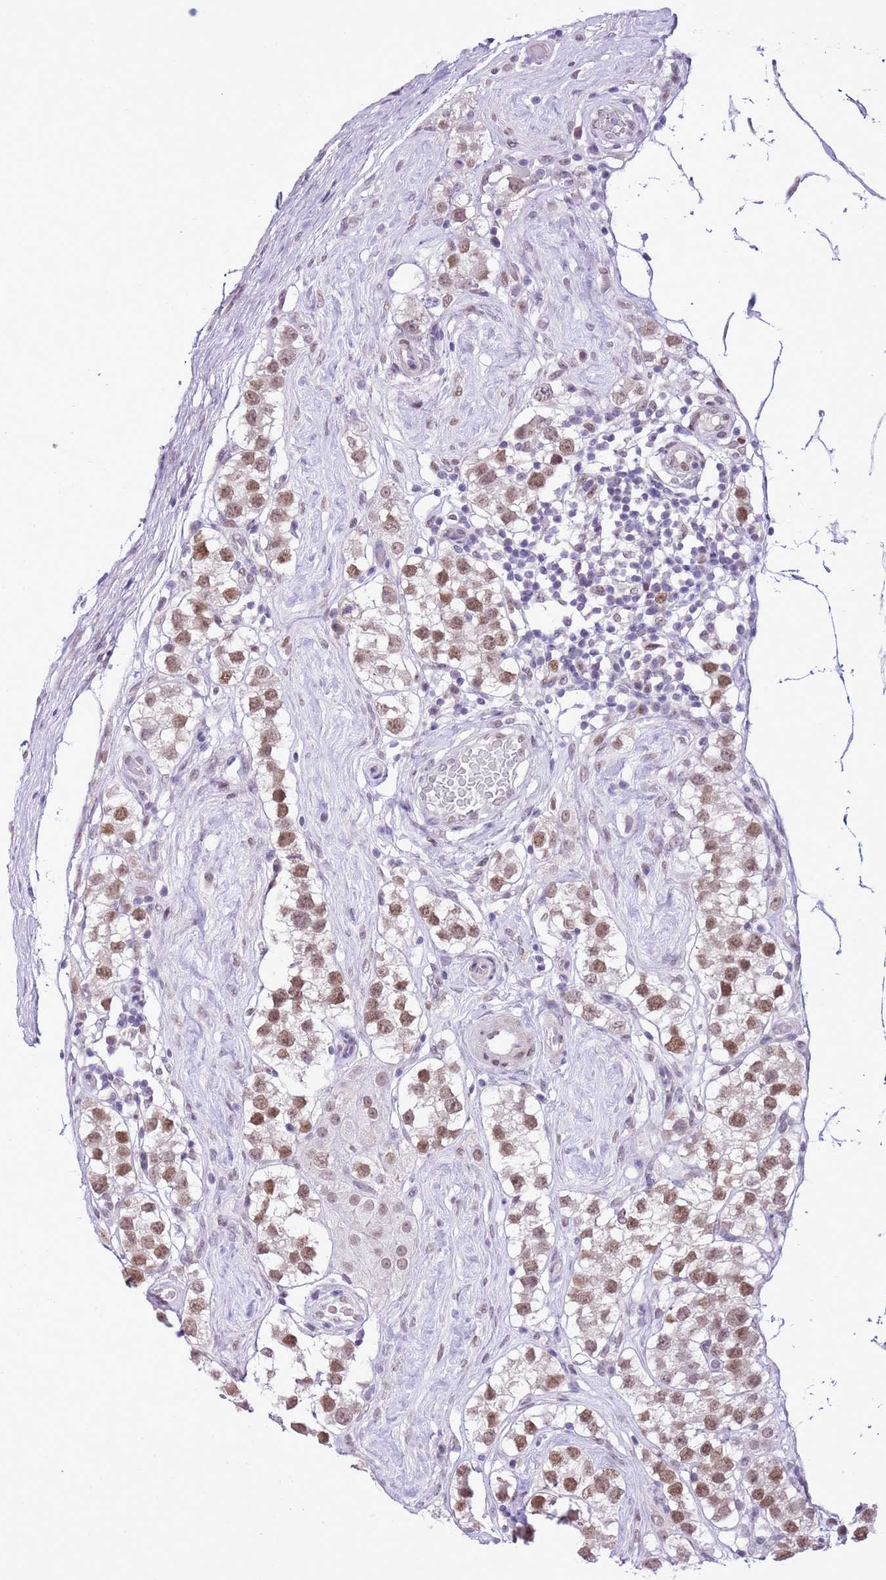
{"staining": {"intensity": "moderate", "quantity": "25%-75%", "location": "nuclear"}, "tissue": "testis cancer", "cell_type": "Tumor cells", "image_type": "cancer", "snomed": [{"axis": "morphology", "description": "Seminoma, NOS"}, {"axis": "topography", "description": "Testis"}], "caption": "Seminoma (testis) tissue exhibits moderate nuclear positivity in about 25%-75% of tumor cells (Stains: DAB (3,3'-diaminobenzidine) in brown, nuclei in blue, Microscopy: brightfield microscopy at high magnification).", "gene": "NACC2", "patient": {"sex": "male", "age": 34}}